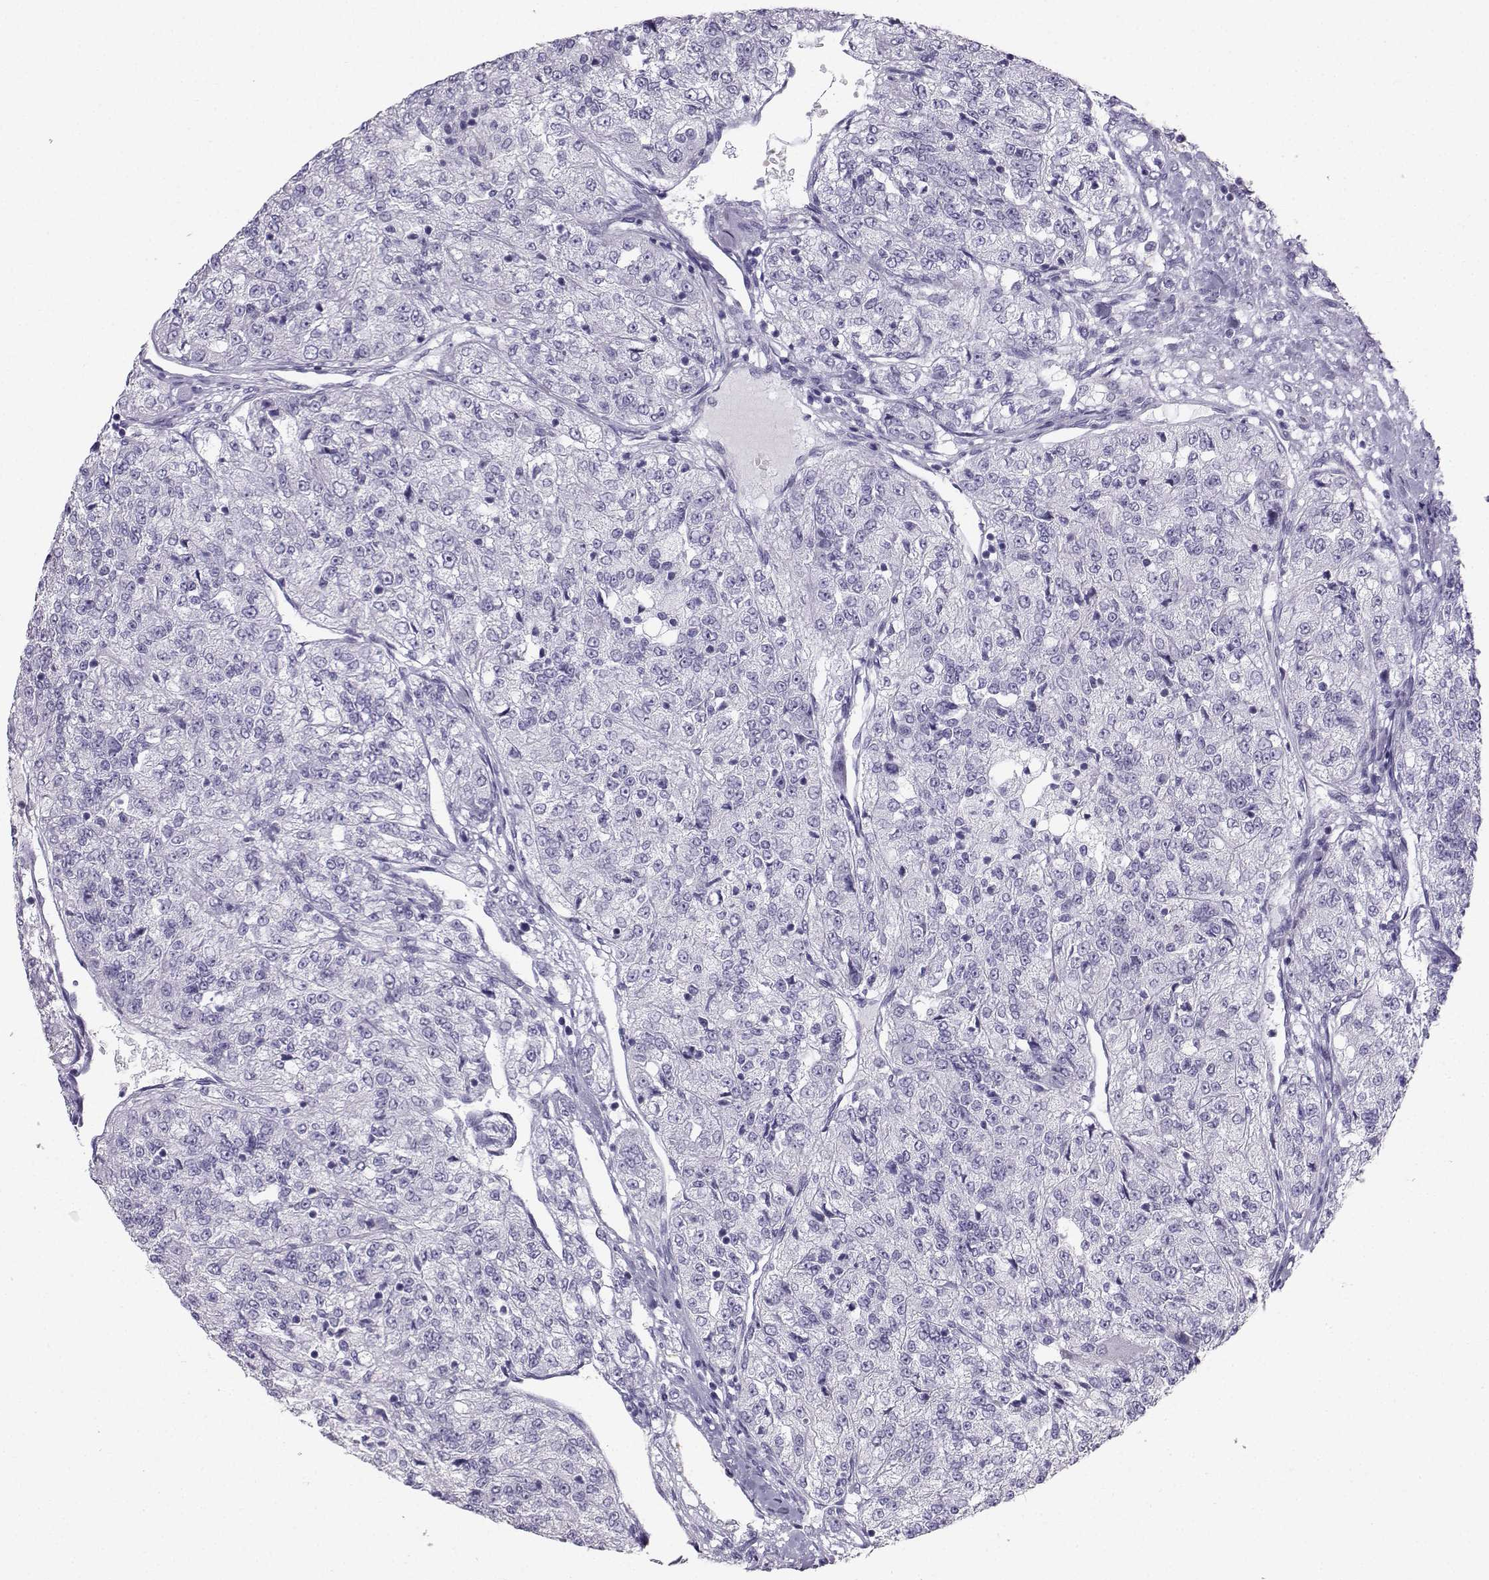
{"staining": {"intensity": "negative", "quantity": "none", "location": "none"}, "tissue": "renal cancer", "cell_type": "Tumor cells", "image_type": "cancer", "snomed": [{"axis": "morphology", "description": "Adenocarcinoma, NOS"}, {"axis": "topography", "description": "Kidney"}], "caption": "This is a photomicrograph of immunohistochemistry staining of renal adenocarcinoma, which shows no staining in tumor cells.", "gene": "IQCD", "patient": {"sex": "female", "age": 63}}